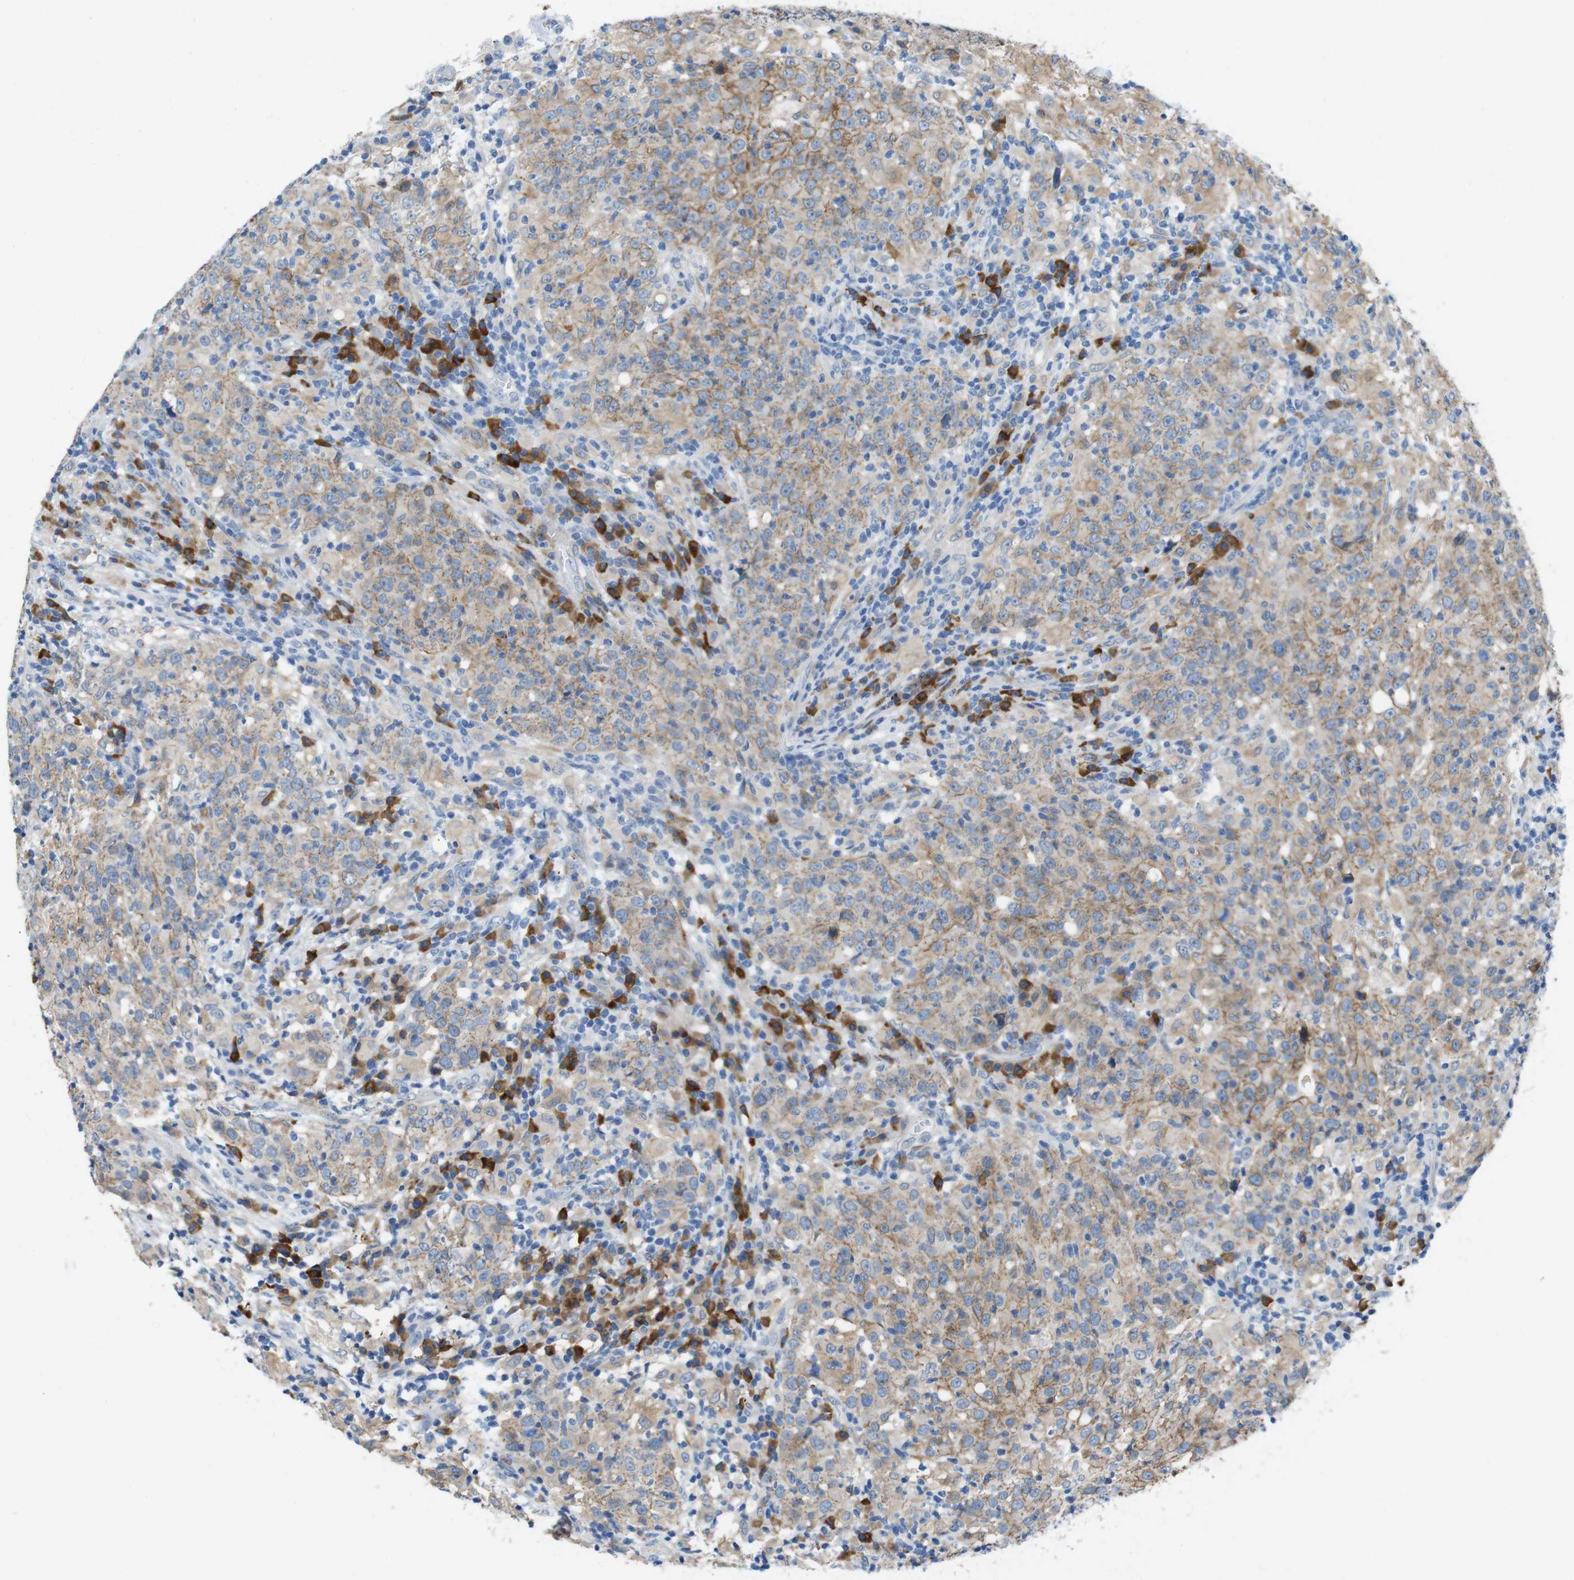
{"staining": {"intensity": "moderate", "quantity": ">75%", "location": "cytoplasmic/membranous"}, "tissue": "head and neck cancer", "cell_type": "Tumor cells", "image_type": "cancer", "snomed": [{"axis": "morphology", "description": "Adenocarcinoma, NOS"}, {"axis": "topography", "description": "Salivary gland"}, {"axis": "topography", "description": "Head-Neck"}], "caption": "Immunohistochemical staining of human head and neck adenocarcinoma reveals medium levels of moderate cytoplasmic/membranous staining in about >75% of tumor cells.", "gene": "CLMN", "patient": {"sex": "female", "age": 65}}